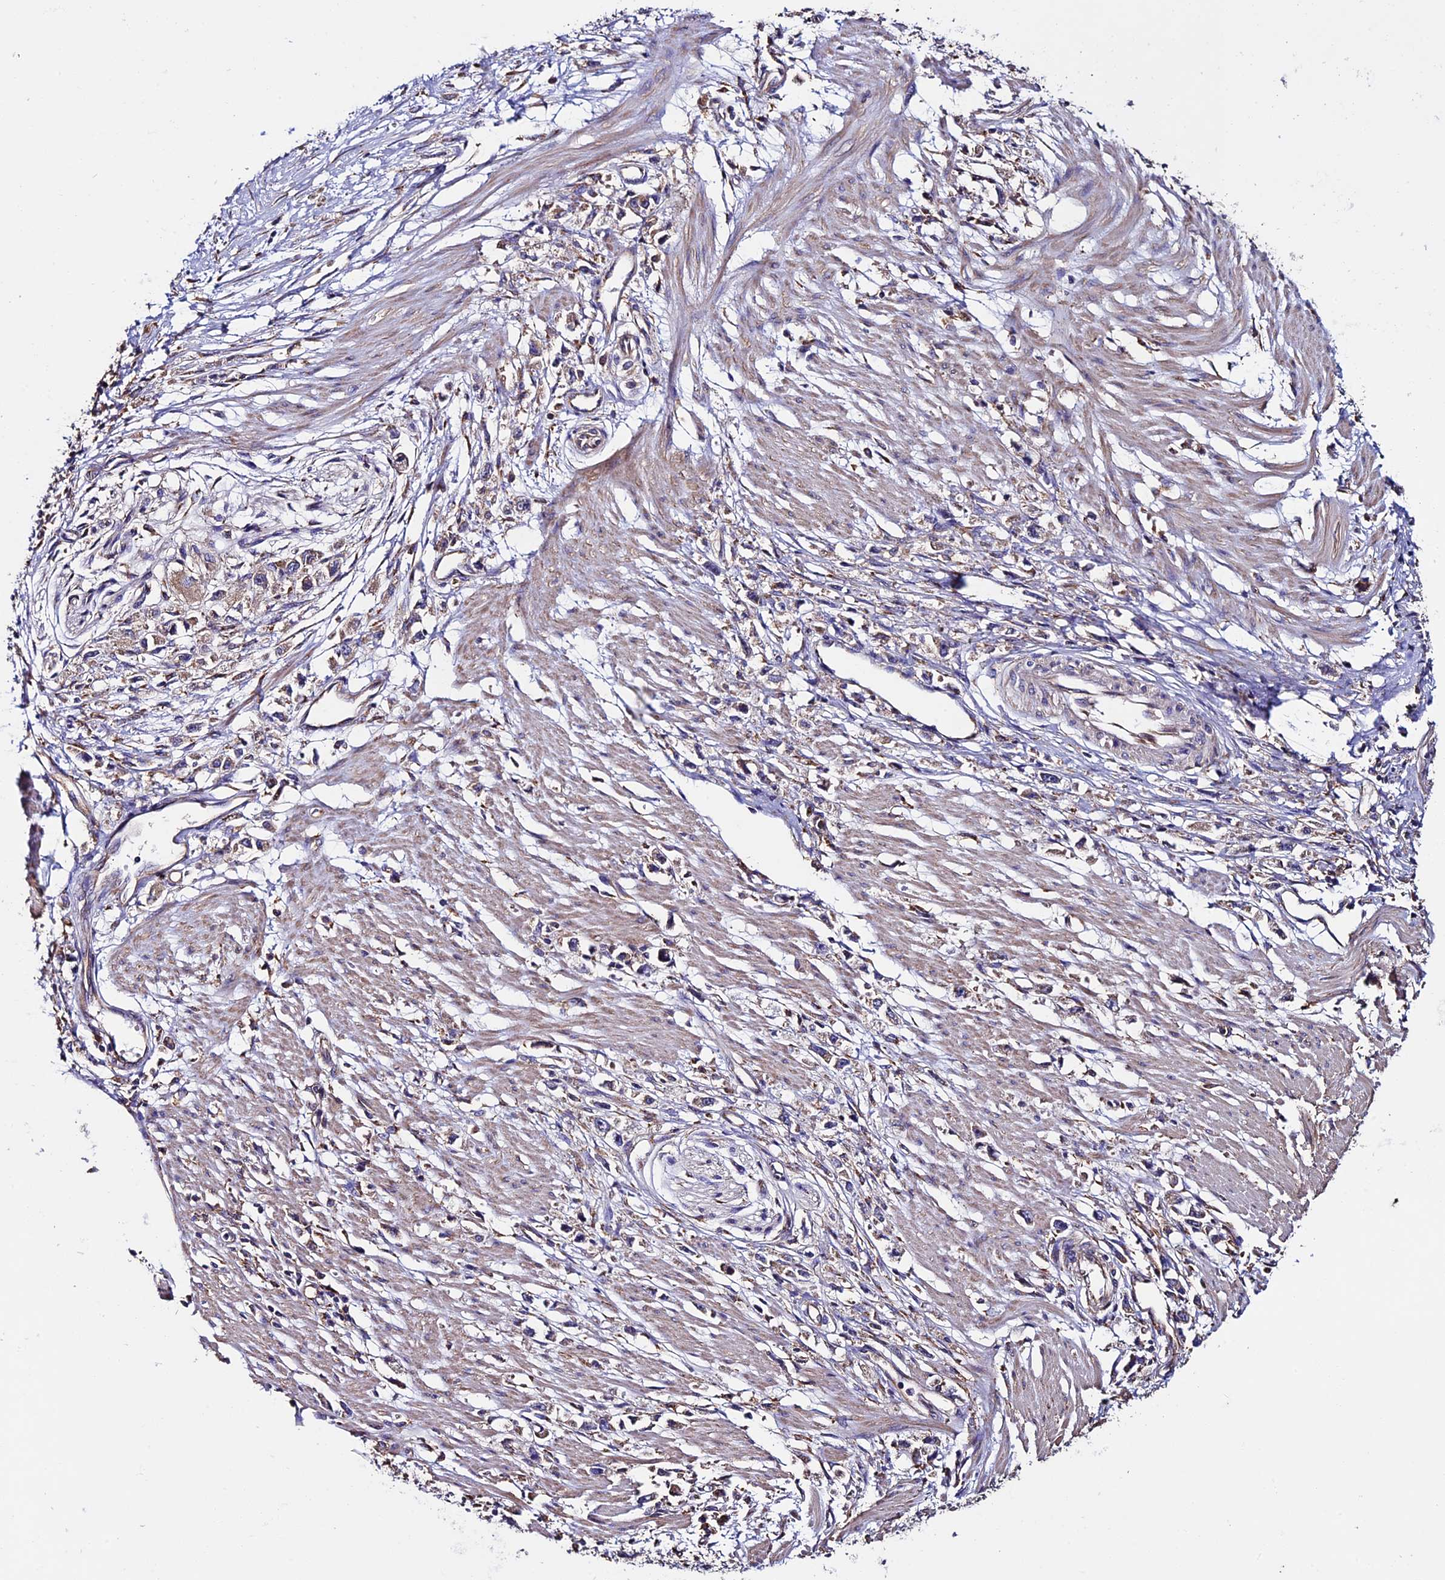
{"staining": {"intensity": "weak", "quantity": "25%-75%", "location": "cytoplasmic/membranous"}, "tissue": "stomach cancer", "cell_type": "Tumor cells", "image_type": "cancer", "snomed": [{"axis": "morphology", "description": "Adenocarcinoma, NOS"}, {"axis": "topography", "description": "Stomach"}], "caption": "The photomicrograph reveals immunohistochemical staining of stomach cancer. There is weak cytoplasmic/membranous positivity is identified in approximately 25%-75% of tumor cells. (brown staining indicates protein expression, while blue staining denotes nuclei).", "gene": "BTBD3", "patient": {"sex": "female", "age": 59}}